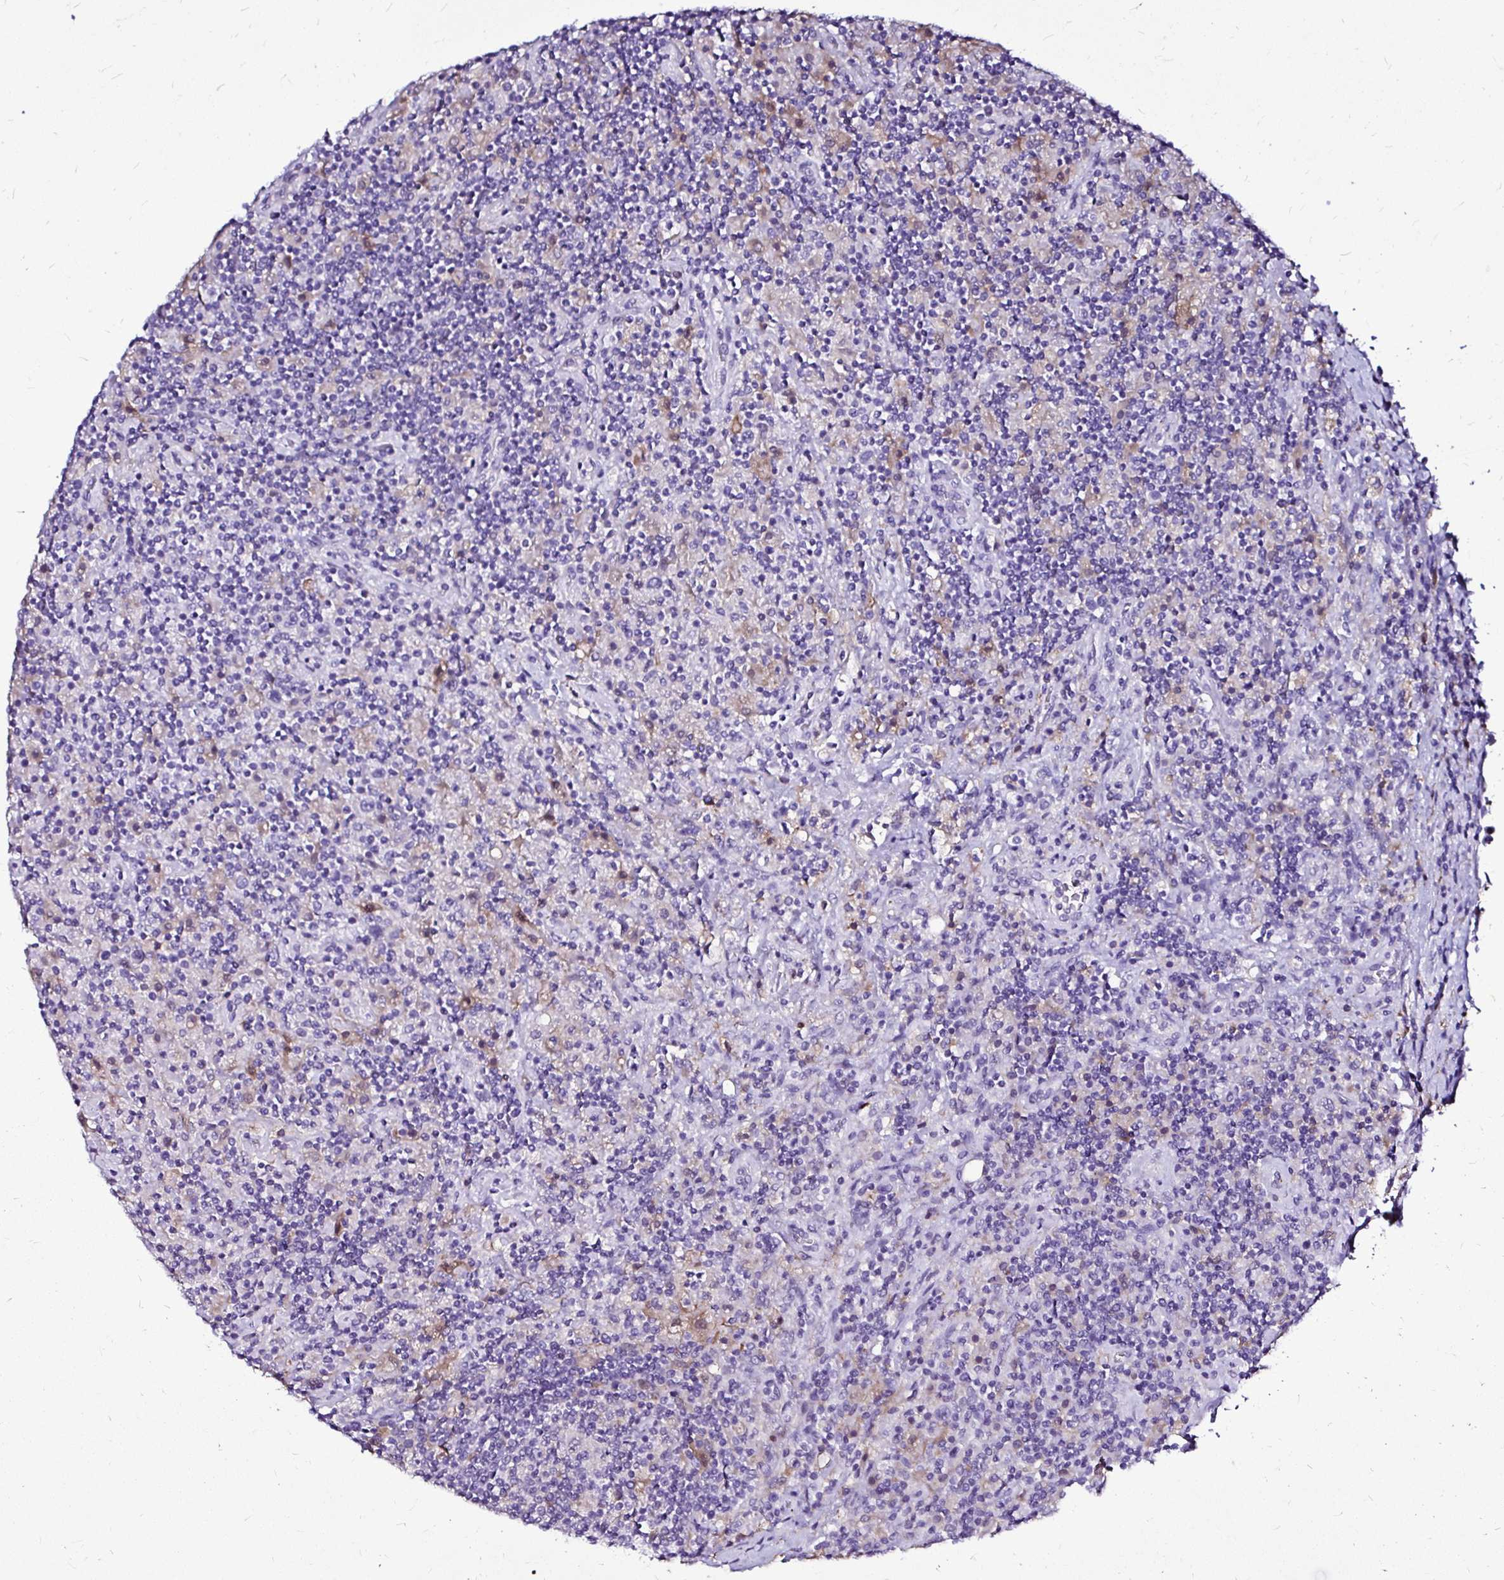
{"staining": {"intensity": "negative", "quantity": "none", "location": "none"}, "tissue": "lymphoma", "cell_type": "Tumor cells", "image_type": "cancer", "snomed": [{"axis": "morphology", "description": "Hodgkin's disease, NOS"}, {"axis": "topography", "description": "Lymph node"}], "caption": "Tumor cells are negative for brown protein staining in Hodgkin's disease.", "gene": "IDH1", "patient": {"sex": "male", "age": 70}}